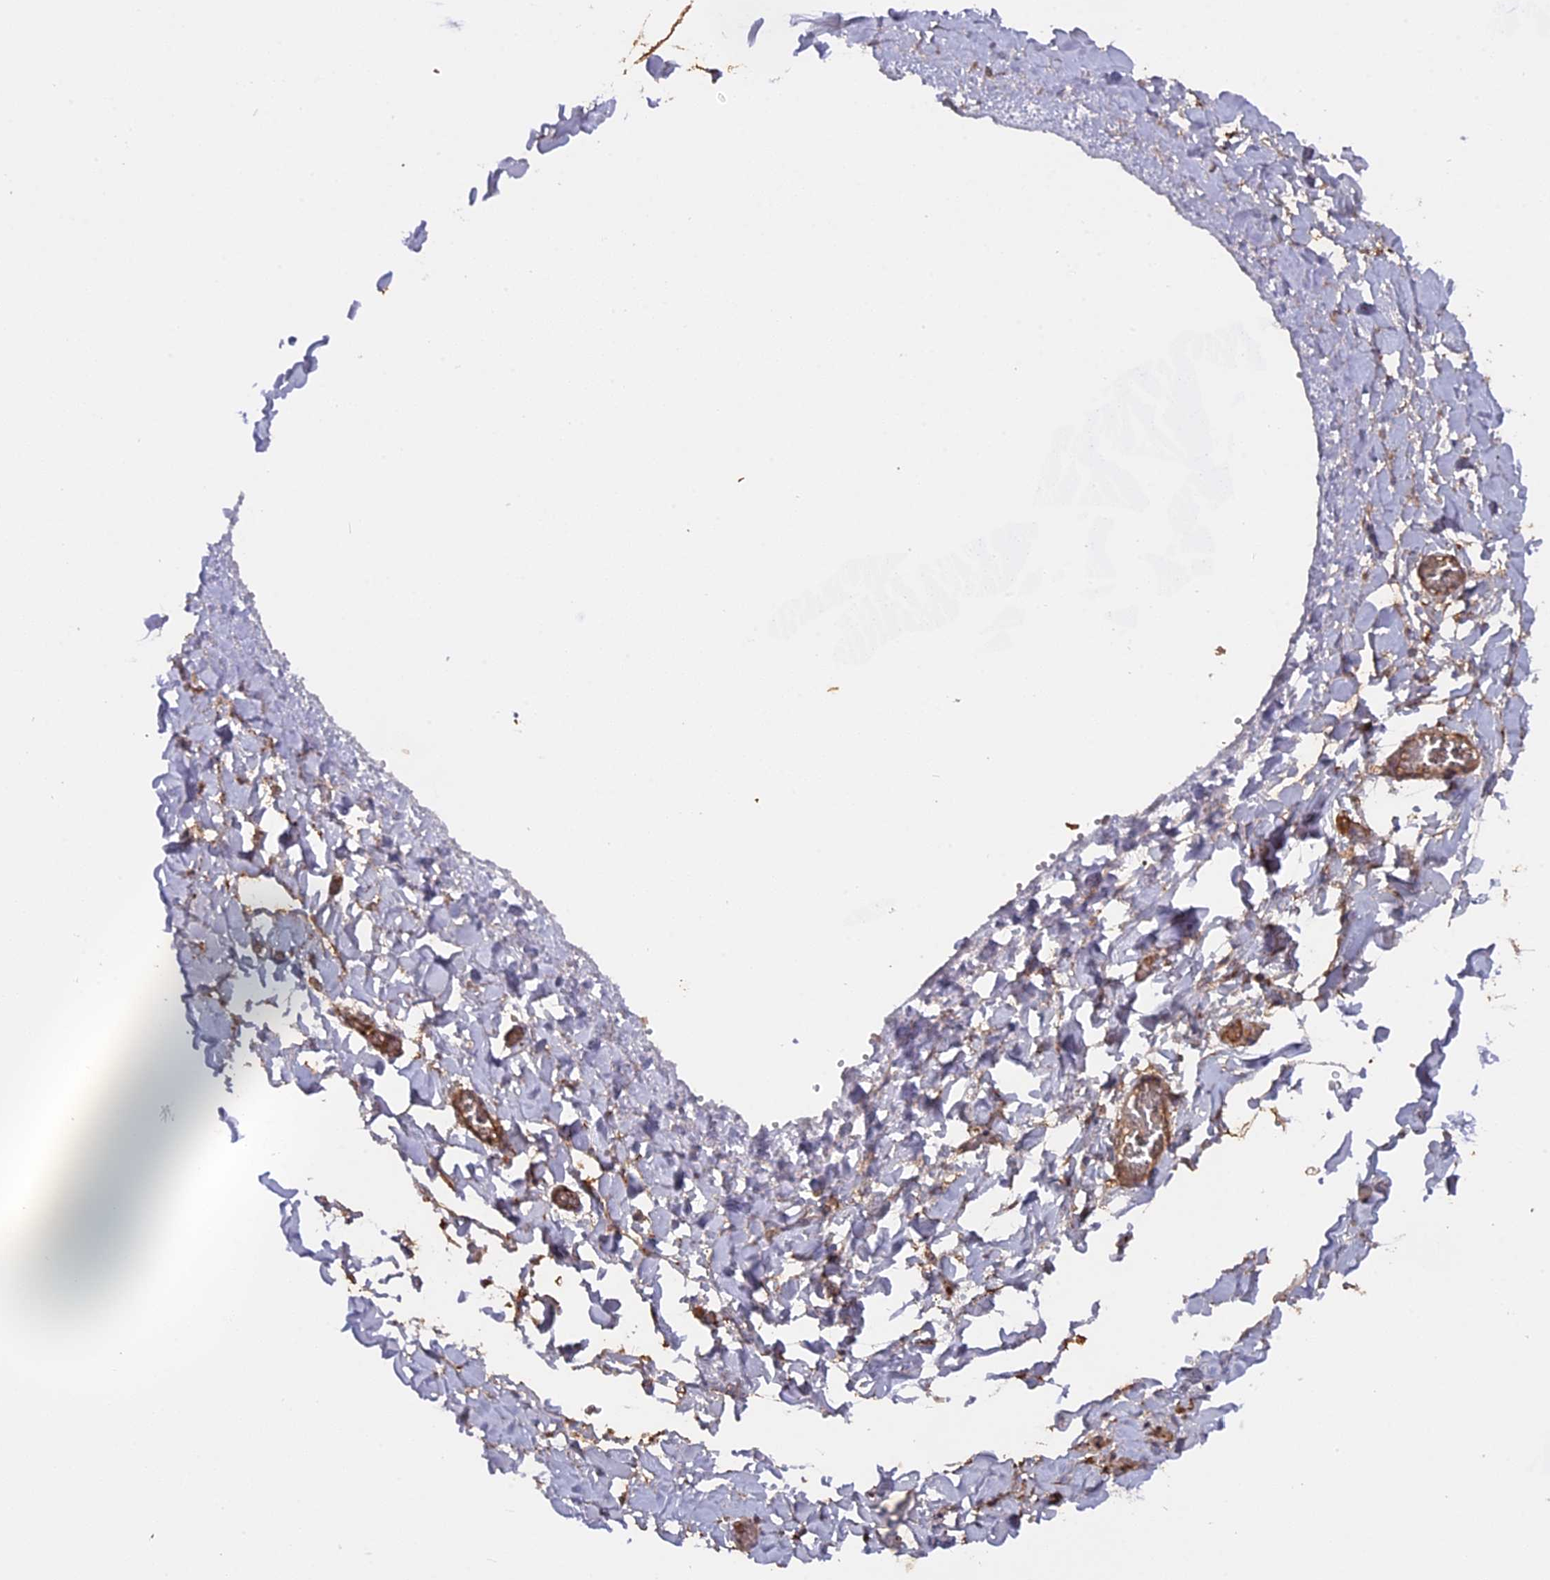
{"staining": {"intensity": "weak", "quantity": "25%-75%", "location": "cytoplasmic/membranous"}, "tissue": "soft tissue", "cell_type": "Fibroblasts", "image_type": "normal", "snomed": [{"axis": "morphology", "description": "Normal tissue, NOS"}, {"axis": "topography", "description": "Gallbladder"}, {"axis": "topography", "description": "Peripheral nerve tissue"}], "caption": "This histopathology image demonstrates immunohistochemistry staining of unremarkable human soft tissue, with low weak cytoplasmic/membranous expression in approximately 25%-75% of fibroblasts.", "gene": "CFAP119", "patient": {"sex": "male", "age": 38}}